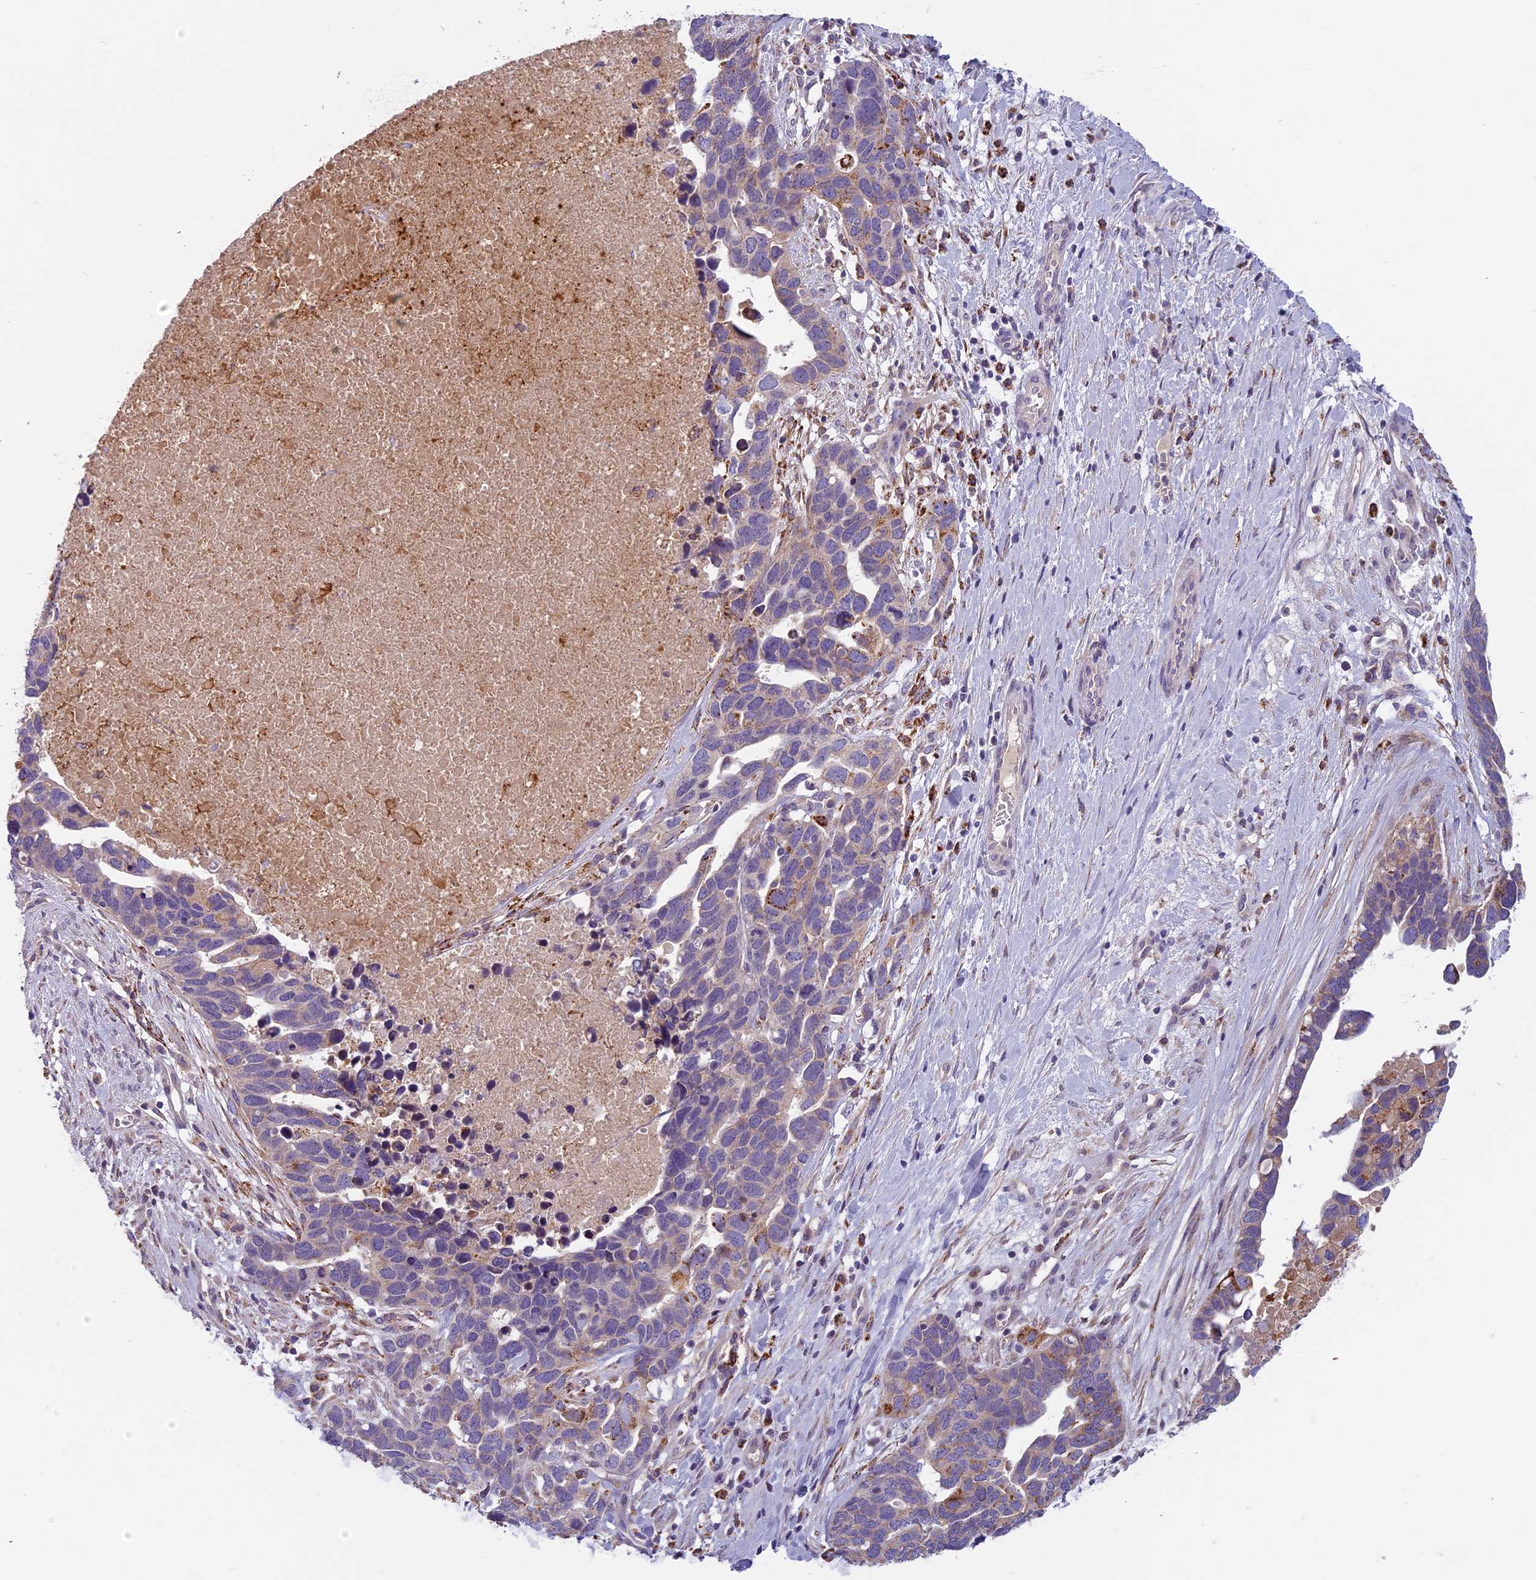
{"staining": {"intensity": "moderate", "quantity": "<25%", "location": "cytoplasmic/membranous"}, "tissue": "ovarian cancer", "cell_type": "Tumor cells", "image_type": "cancer", "snomed": [{"axis": "morphology", "description": "Cystadenocarcinoma, serous, NOS"}, {"axis": "topography", "description": "Ovary"}], "caption": "A photomicrograph showing moderate cytoplasmic/membranous positivity in about <25% of tumor cells in ovarian serous cystadenocarcinoma, as visualized by brown immunohistochemical staining.", "gene": "SEMA7A", "patient": {"sex": "female", "age": 54}}